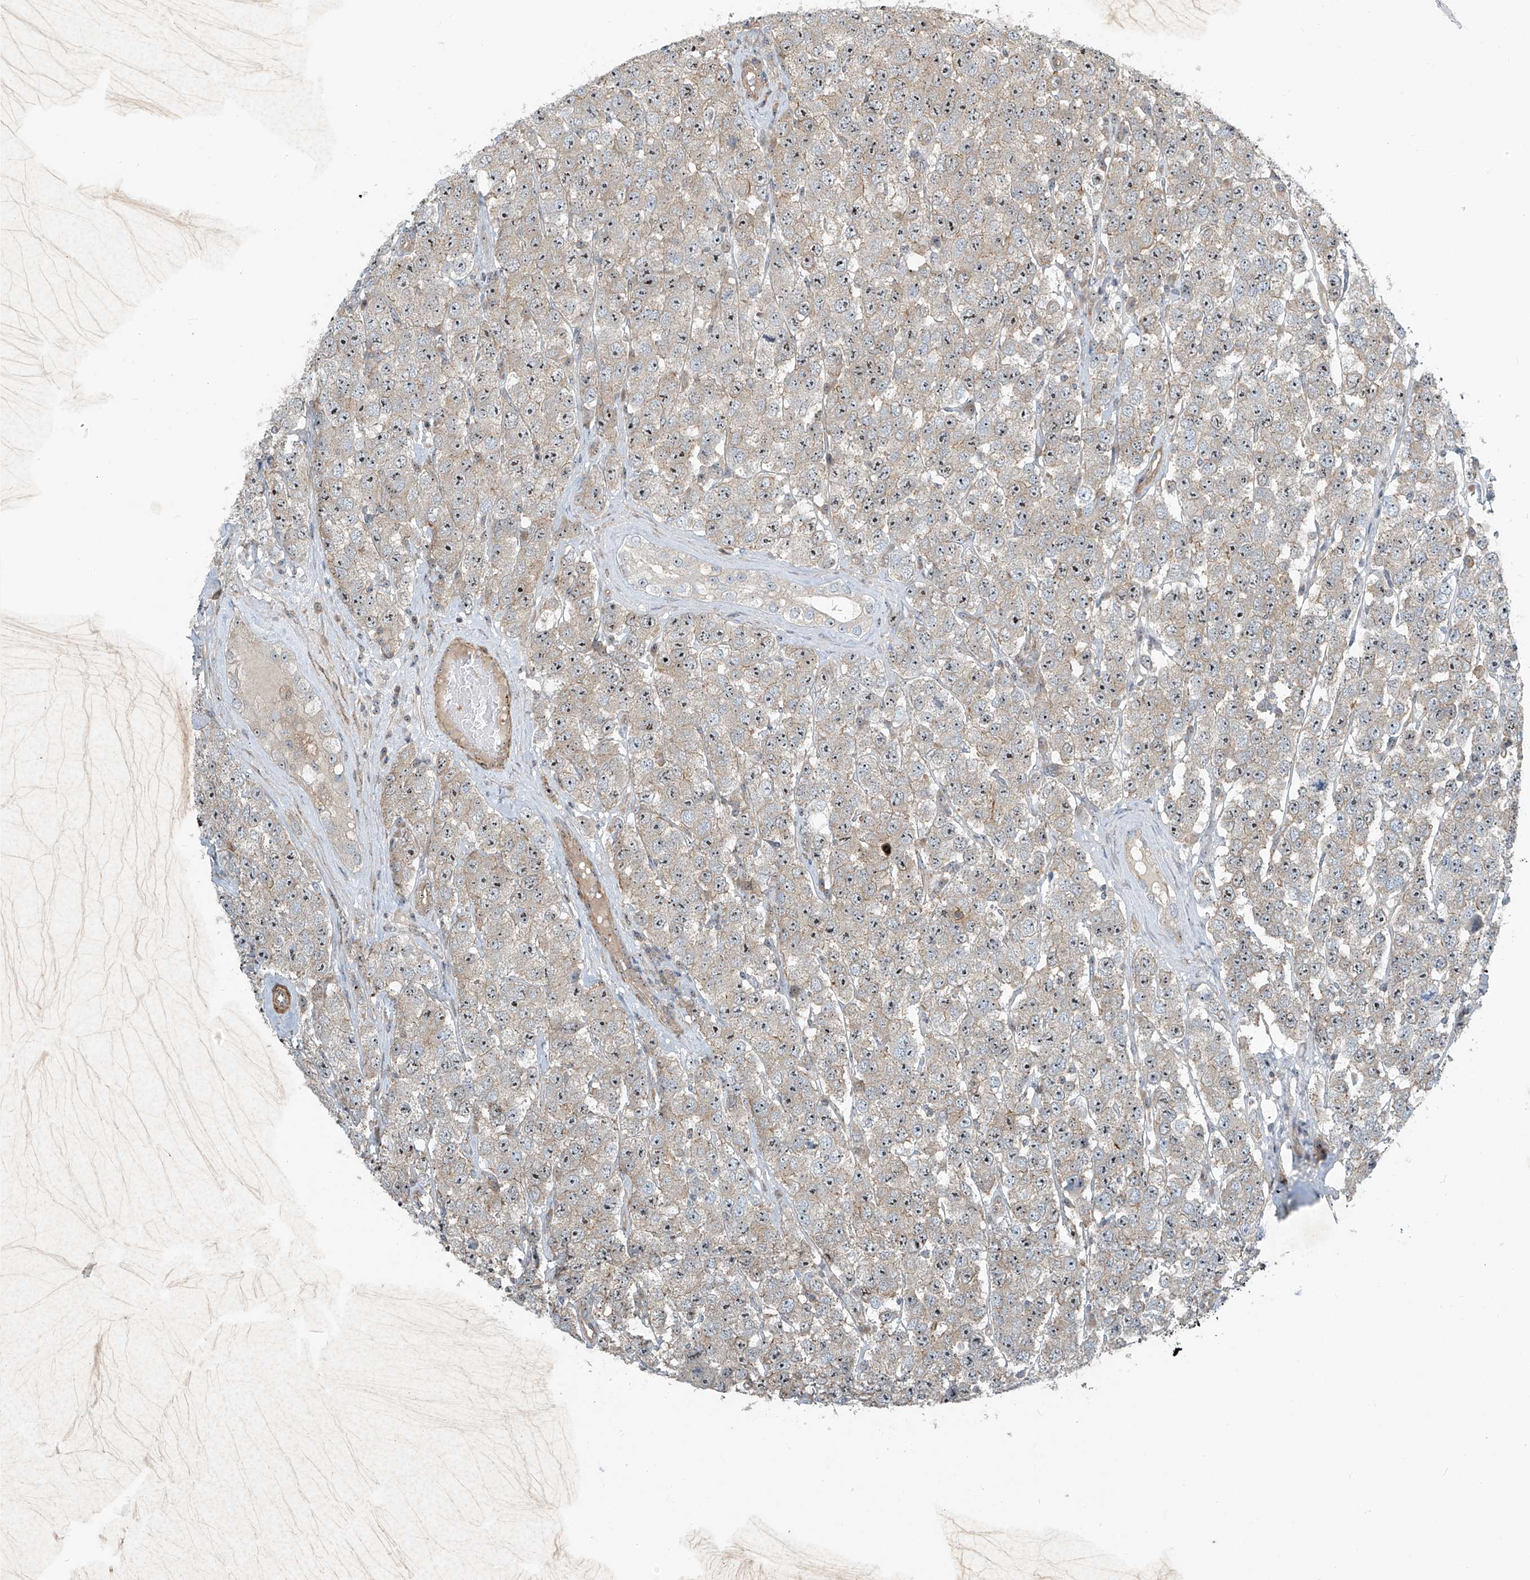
{"staining": {"intensity": "weak", "quantity": "25%-75%", "location": "nuclear"}, "tissue": "testis cancer", "cell_type": "Tumor cells", "image_type": "cancer", "snomed": [{"axis": "morphology", "description": "Seminoma, NOS"}, {"axis": "topography", "description": "Testis"}], "caption": "Testis seminoma tissue demonstrates weak nuclear positivity in about 25%-75% of tumor cells The protein of interest is stained brown, and the nuclei are stained in blue (DAB IHC with brightfield microscopy, high magnification).", "gene": "PPCS", "patient": {"sex": "male", "age": 28}}